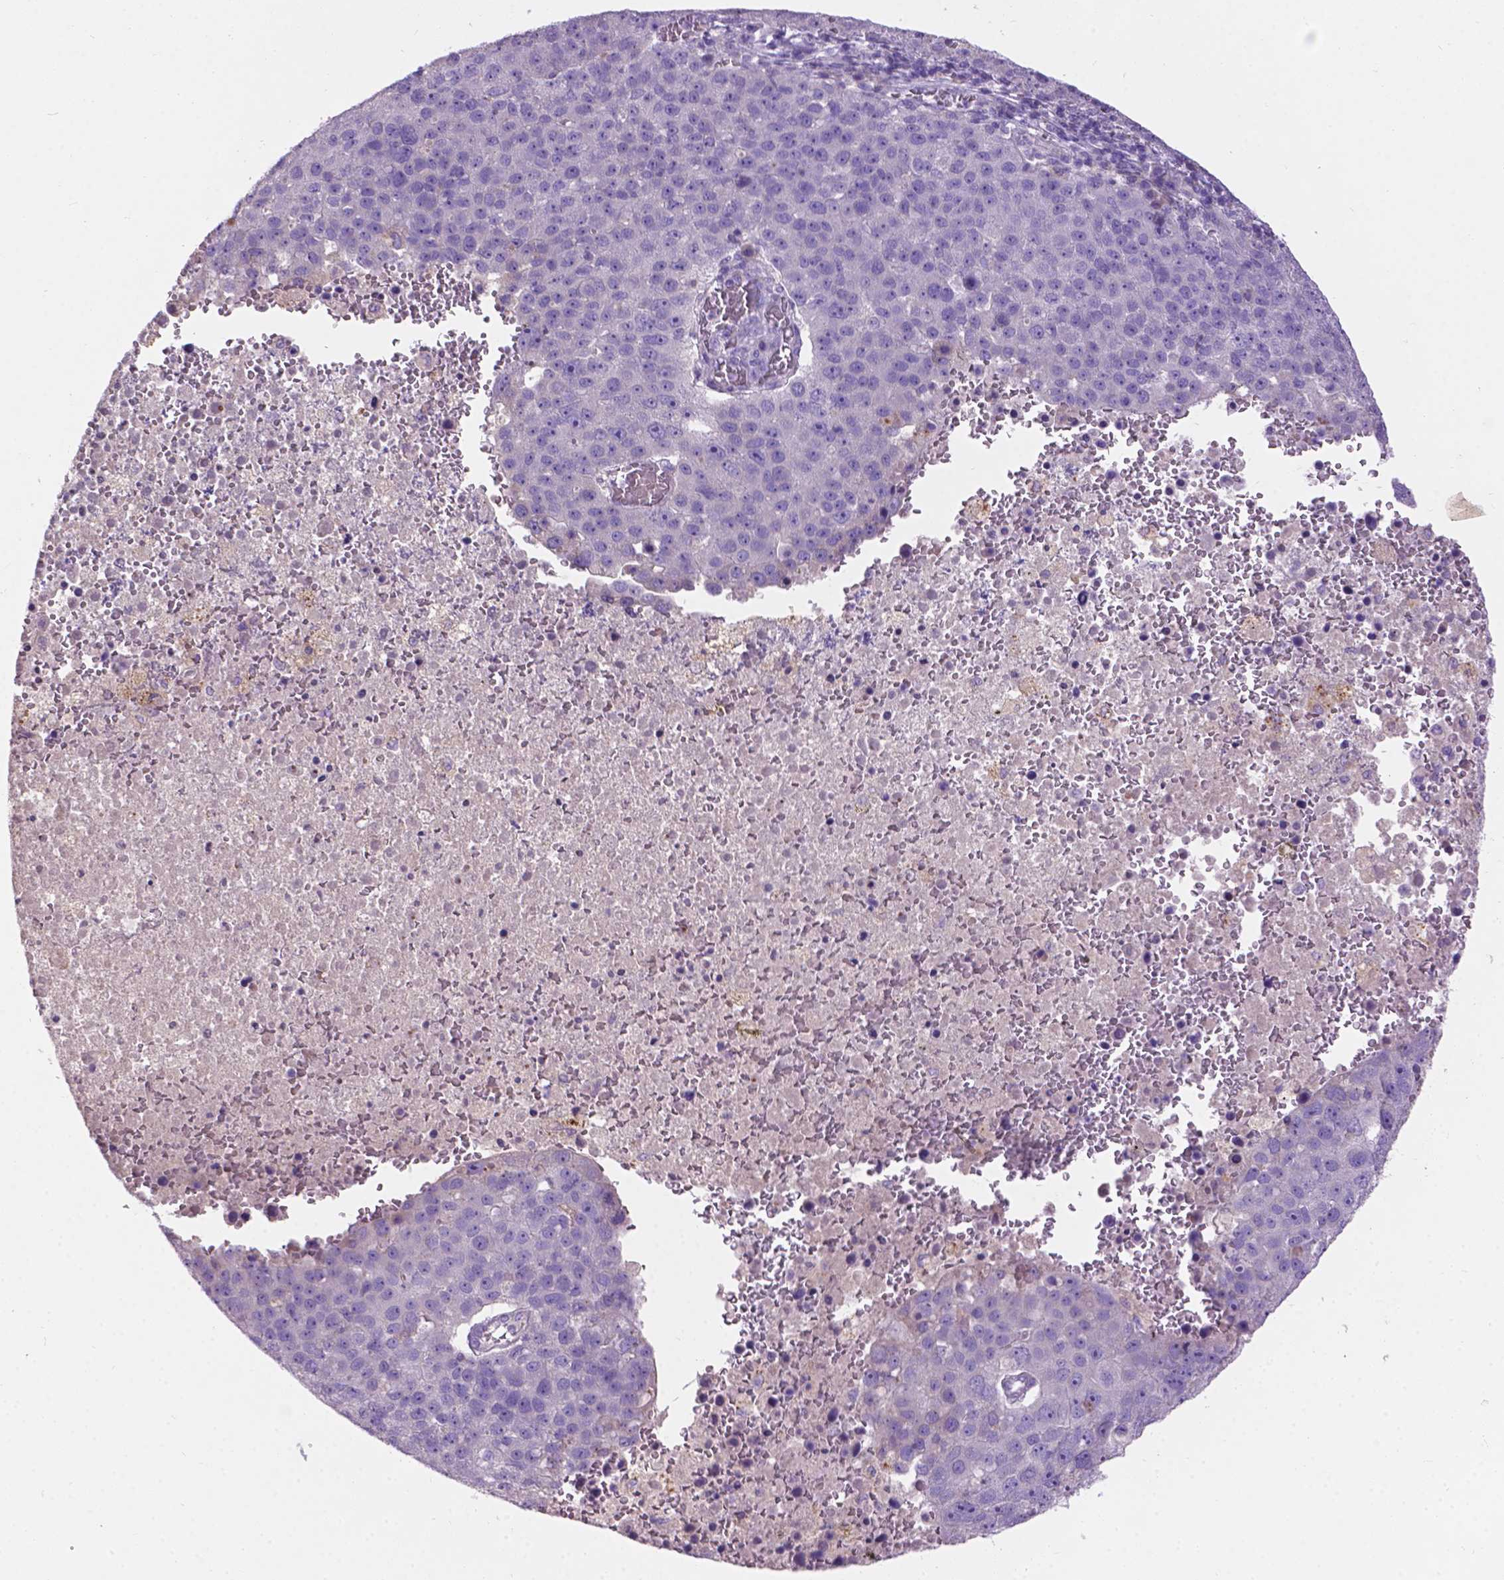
{"staining": {"intensity": "negative", "quantity": "none", "location": "none"}, "tissue": "pancreatic cancer", "cell_type": "Tumor cells", "image_type": "cancer", "snomed": [{"axis": "morphology", "description": "Adenocarcinoma, NOS"}, {"axis": "topography", "description": "Pancreas"}], "caption": "Tumor cells are negative for brown protein staining in pancreatic adenocarcinoma.", "gene": "NOXO1", "patient": {"sex": "female", "age": 61}}